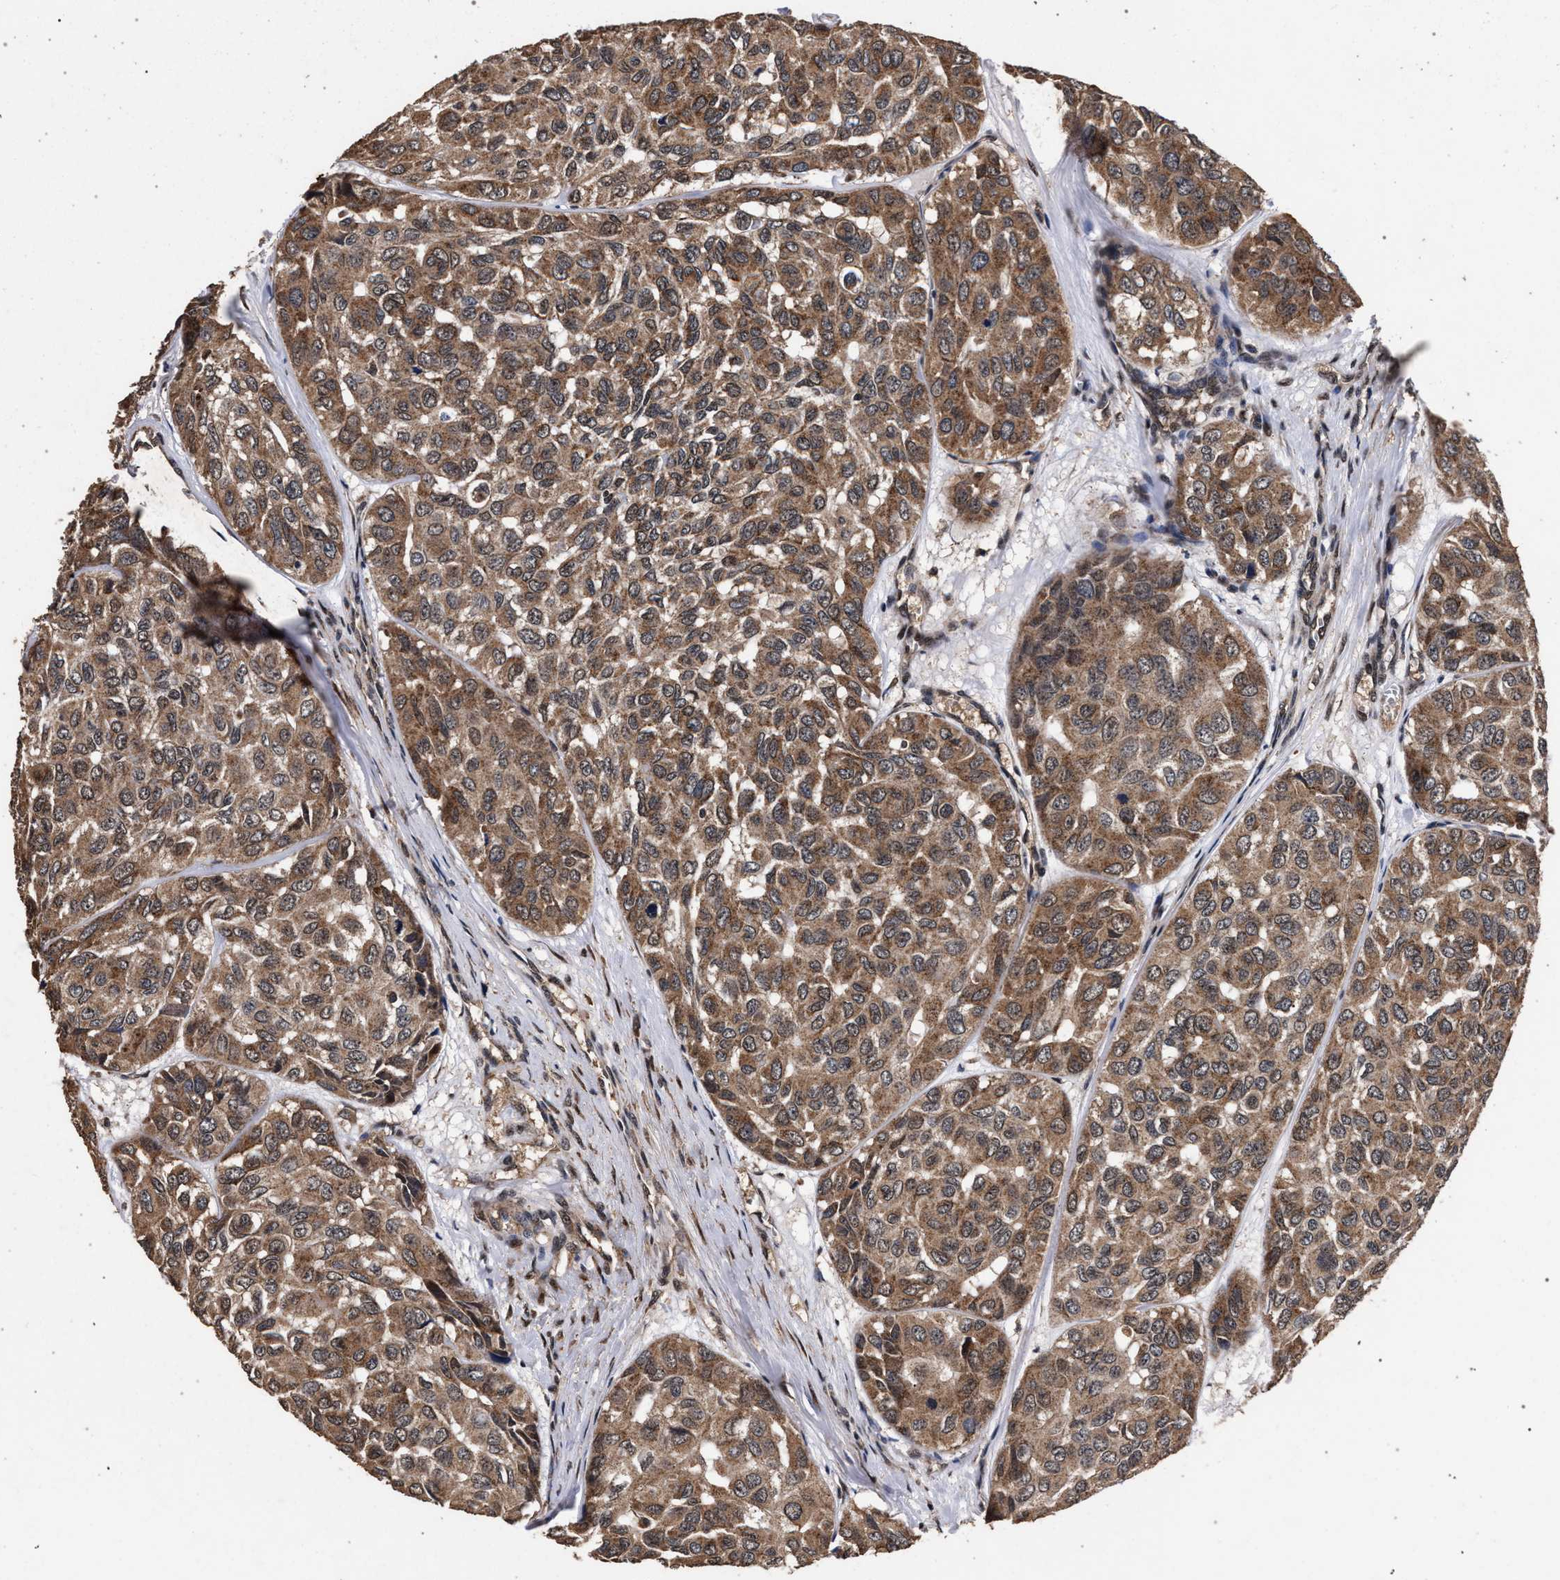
{"staining": {"intensity": "moderate", "quantity": ">75%", "location": "cytoplasmic/membranous"}, "tissue": "head and neck cancer", "cell_type": "Tumor cells", "image_type": "cancer", "snomed": [{"axis": "morphology", "description": "Adenocarcinoma, NOS"}, {"axis": "topography", "description": "Salivary gland, NOS"}, {"axis": "topography", "description": "Head-Neck"}], "caption": "Tumor cells show medium levels of moderate cytoplasmic/membranous staining in approximately >75% of cells in adenocarcinoma (head and neck).", "gene": "ACOX1", "patient": {"sex": "female", "age": 76}}